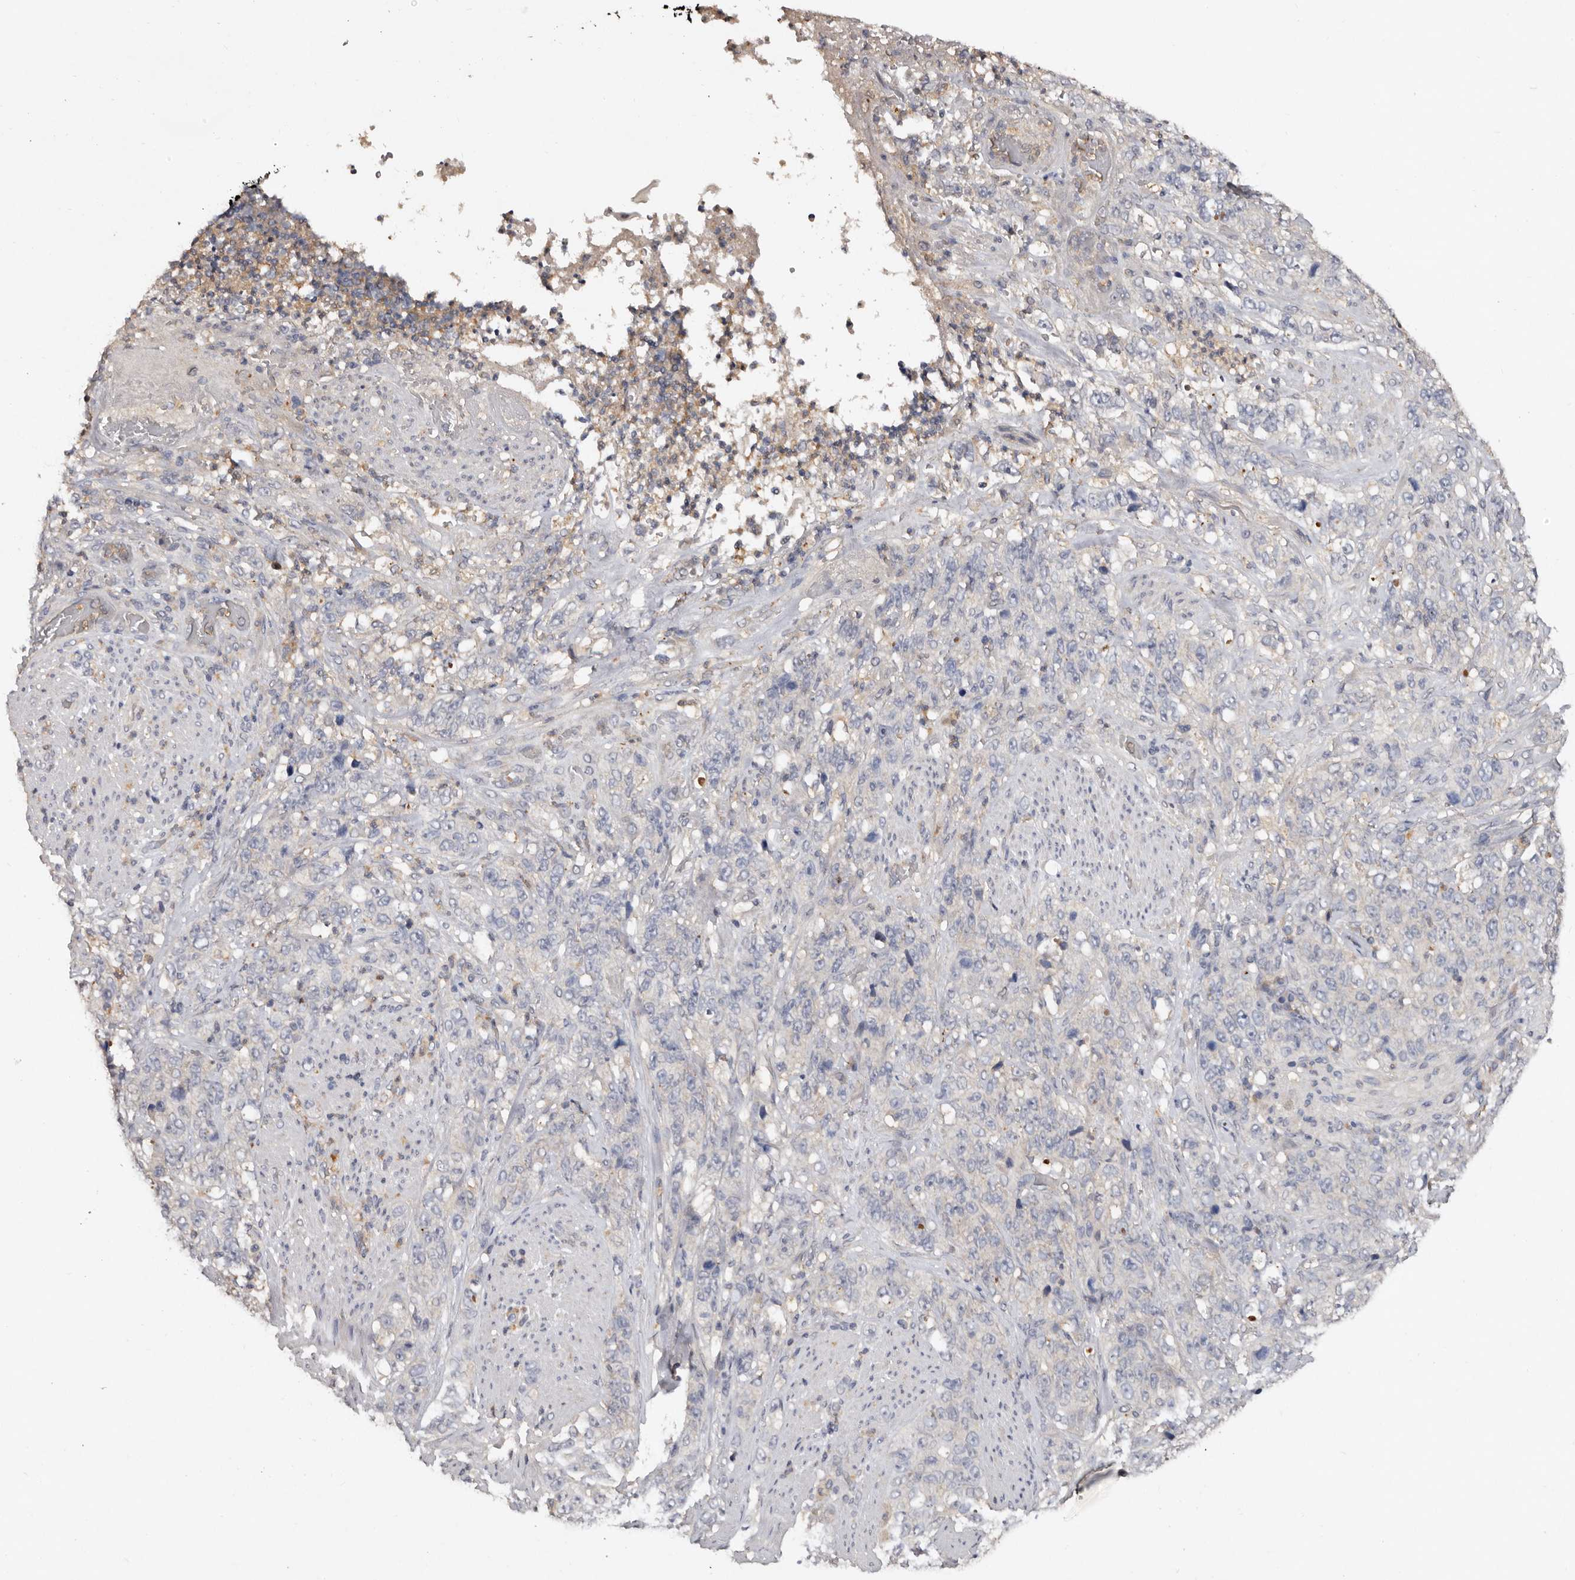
{"staining": {"intensity": "negative", "quantity": "none", "location": "none"}, "tissue": "stomach cancer", "cell_type": "Tumor cells", "image_type": "cancer", "snomed": [{"axis": "morphology", "description": "Adenocarcinoma, NOS"}, {"axis": "topography", "description": "Stomach"}], "caption": "High power microscopy photomicrograph of an immunohistochemistry image of stomach cancer, revealing no significant expression in tumor cells. The staining is performed using DAB (3,3'-diaminobenzidine) brown chromogen with nuclei counter-stained in using hematoxylin.", "gene": "EDEM1", "patient": {"sex": "male", "age": 48}}